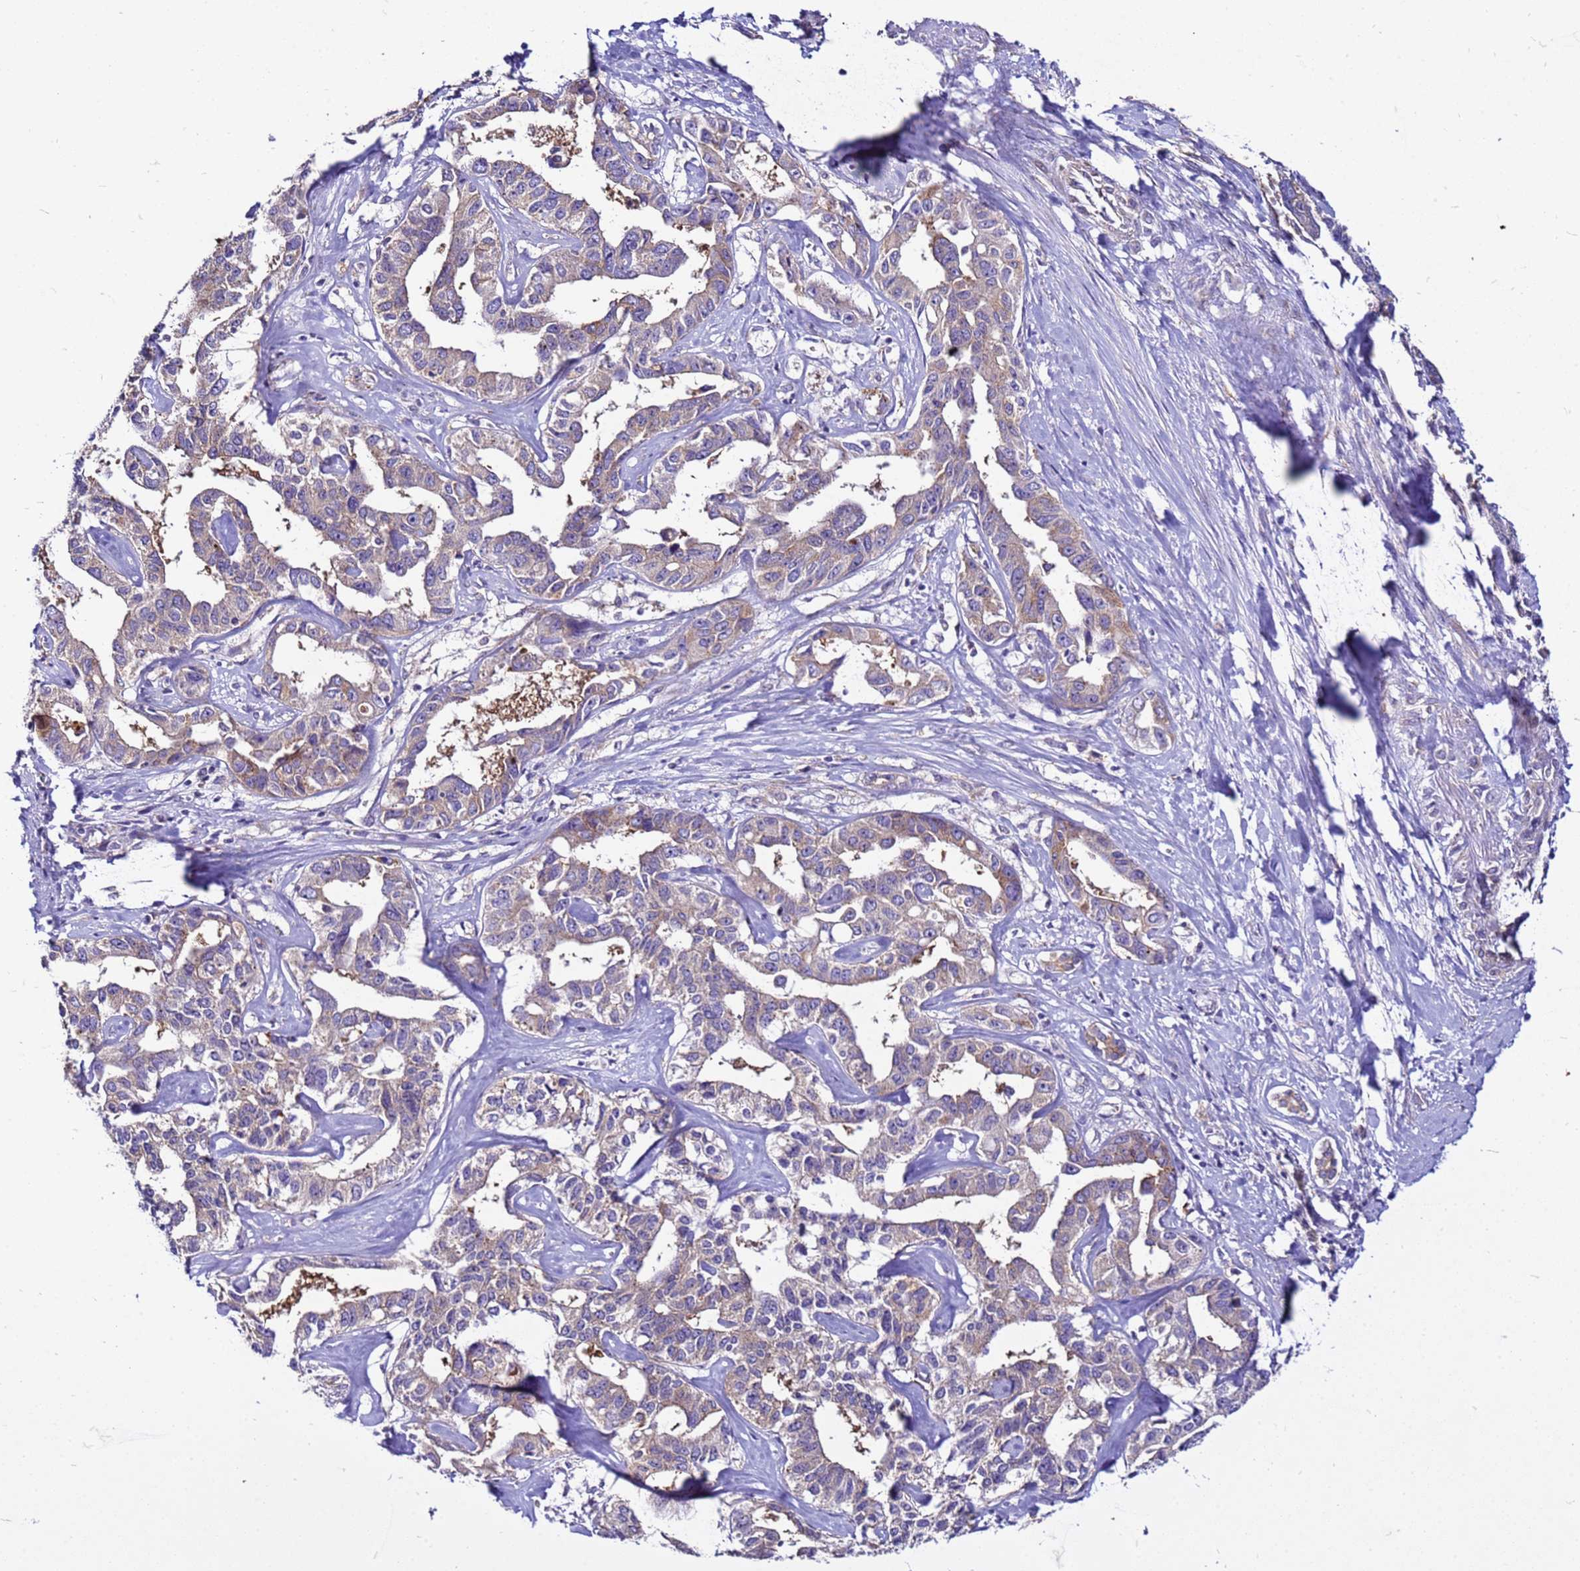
{"staining": {"intensity": "weak", "quantity": ">75%", "location": "cytoplasmic/membranous"}, "tissue": "liver cancer", "cell_type": "Tumor cells", "image_type": "cancer", "snomed": [{"axis": "morphology", "description": "Cholangiocarcinoma"}, {"axis": "topography", "description": "Liver"}], "caption": "Protein expression analysis of human liver cancer (cholangiocarcinoma) reveals weak cytoplasmic/membranous expression in approximately >75% of tumor cells. (DAB = brown stain, brightfield microscopy at high magnification).", "gene": "PKD1", "patient": {"sex": "male", "age": 59}}